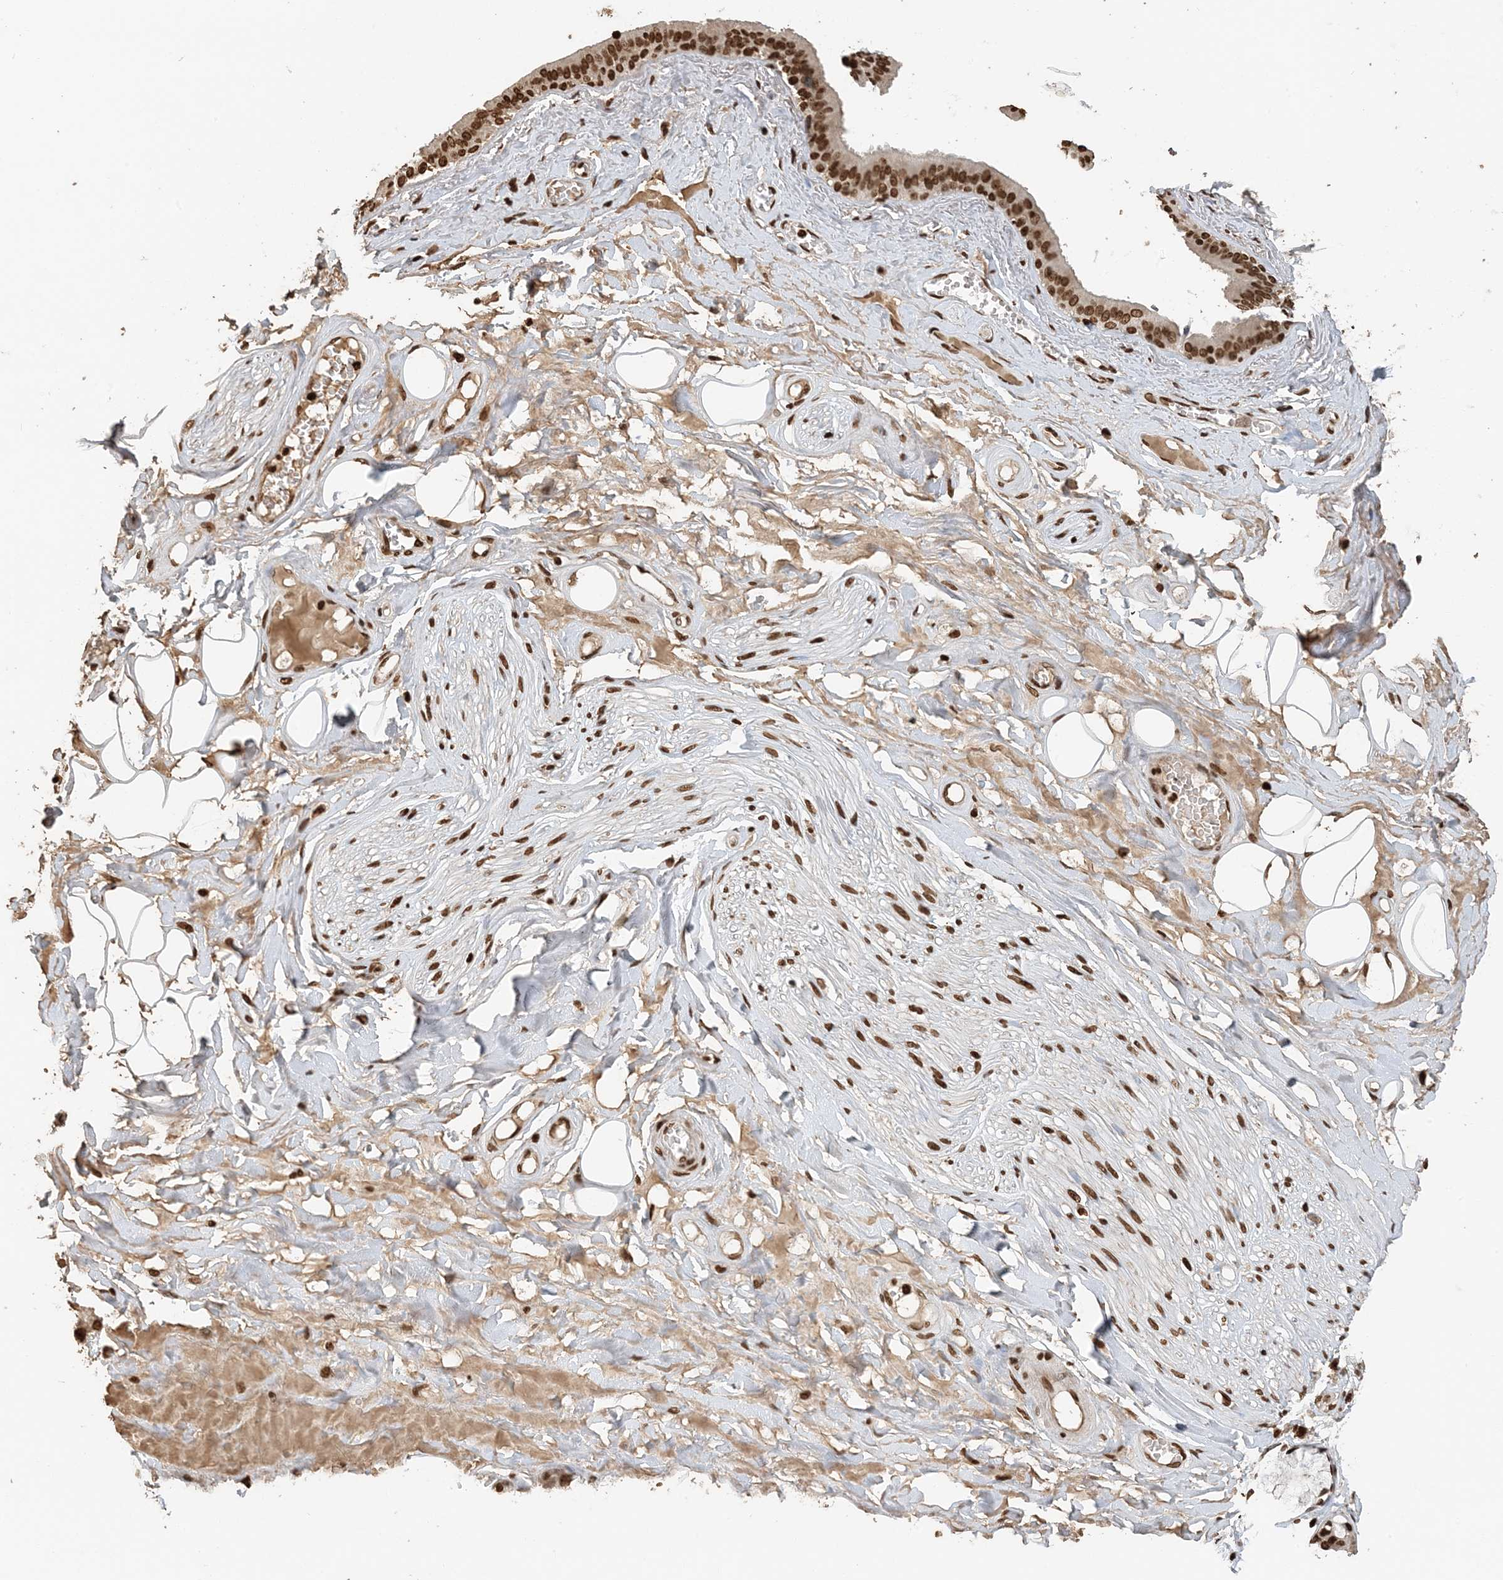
{"staining": {"intensity": "strong", "quantity": ">75%", "location": "nuclear"}, "tissue": "adipose tissue", "cell_type": "Adipocytes", "image_type": "normal", "snomed": [{"axis": "morphology", "description": "Normal tissue, NOS"}, {"axis": "morphology", "description": "Inflammation, NOS"}, {"axis": "topography", "description": "Salivary gland"}, {"axis": "topography", "description": "Peripheral nerve tissue"}], "caption": "Protein analysis of normal adipose tissue demonstrates strong nuclear positivity in about >75% of adipocytes.", "gene": "H3", "patient": {"sex": "female", "age": 75}}